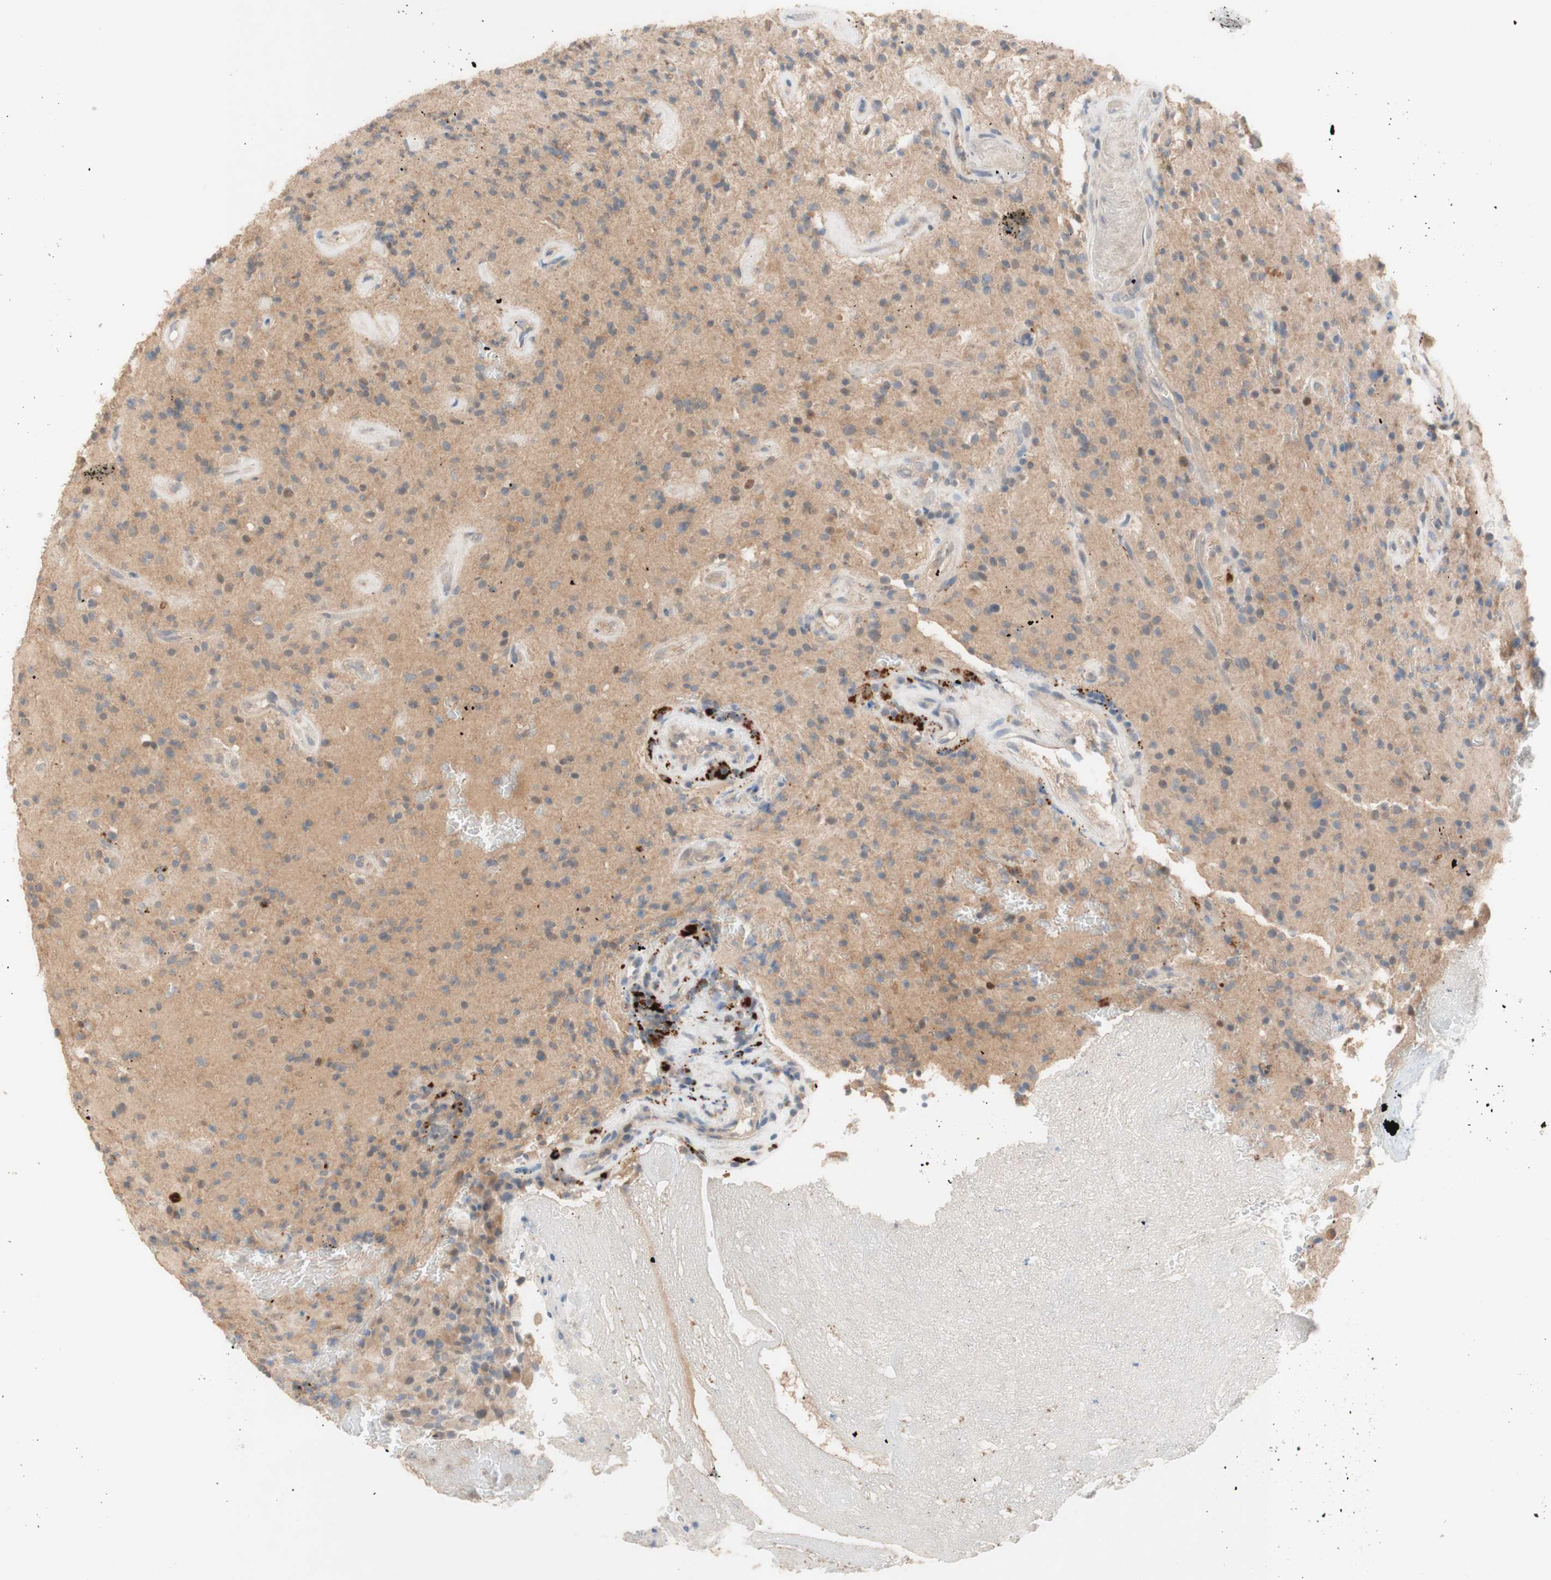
{"staining": {"intensity": "moderate", "quantity": "<25%", "location": "cytoplasmic/membranous"}, "tissue": "glioma", "cell_type": "Tumor cells", "image_type": "cancer", "snomed": [{"axis": "morphology", "description": "Glioma, malignant, High grade"}, {"axis": "topography", "description": "Brain"}], "caption": "About <25% of tumor cells in human glioma exhibit moderate cytoplasmic/membranous protein staining as visualized by brown immunohistochemical staining.", "gene": "PEX2", "patient": {"sex": "male", "age": 71}}